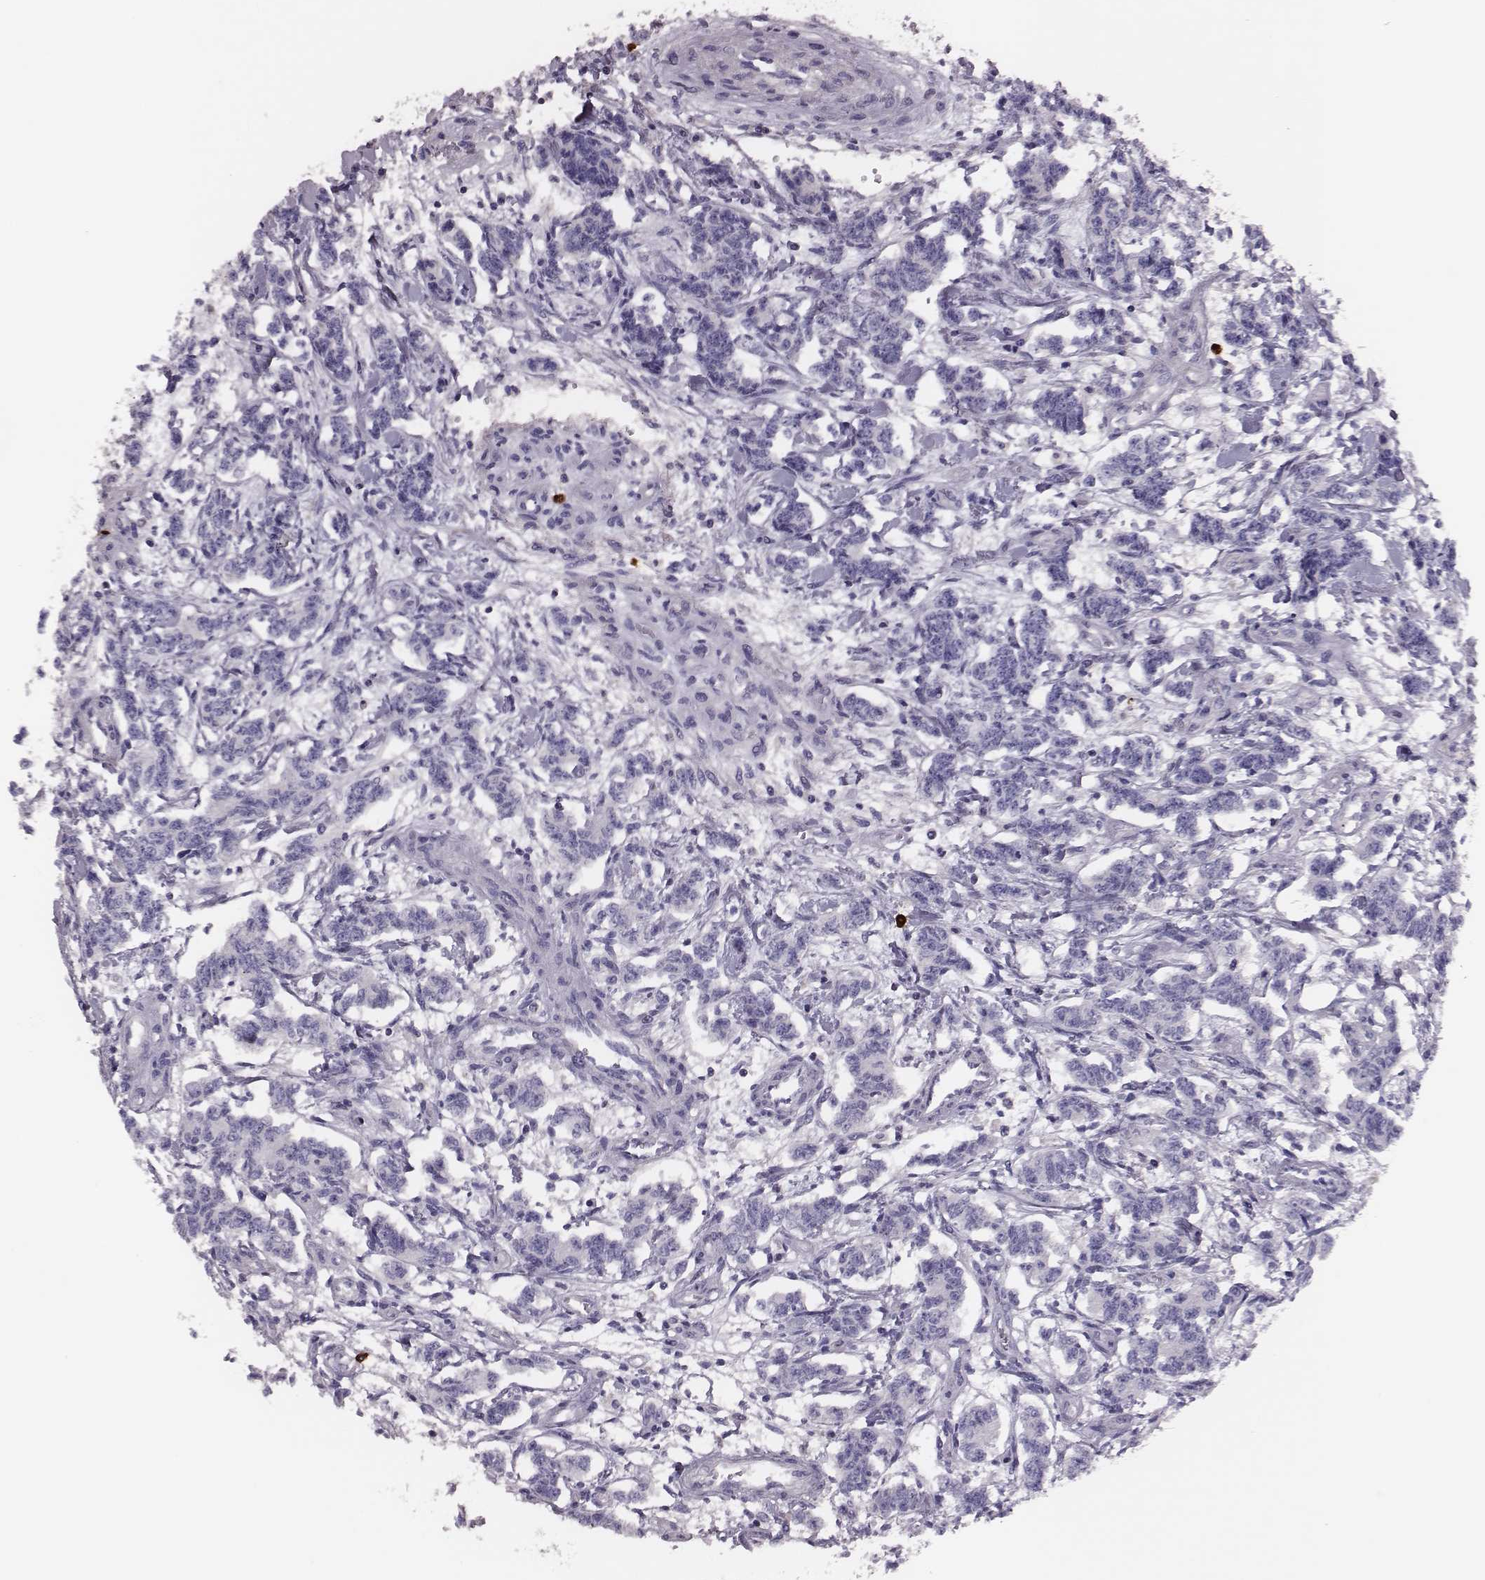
{"staining": {"intensity": "negative", "quantity": "none", "location": "none"}, "tissue": "carcinoid", "cell_type": "Tumor cells", "image_type": "cancer", "snomed": [{"axis": "morphology", "description": "Carcinoid, malignant, NOS"}, {"axis": "topography", "description": "Kidney"}], "caption": "Protein analysis of malignant carcinoid exhibits no significant expression in tumor cells. Nuclei are stained in blue.", "gene": "P2RY10", "patient": {"sex": "female", "age": 41}}